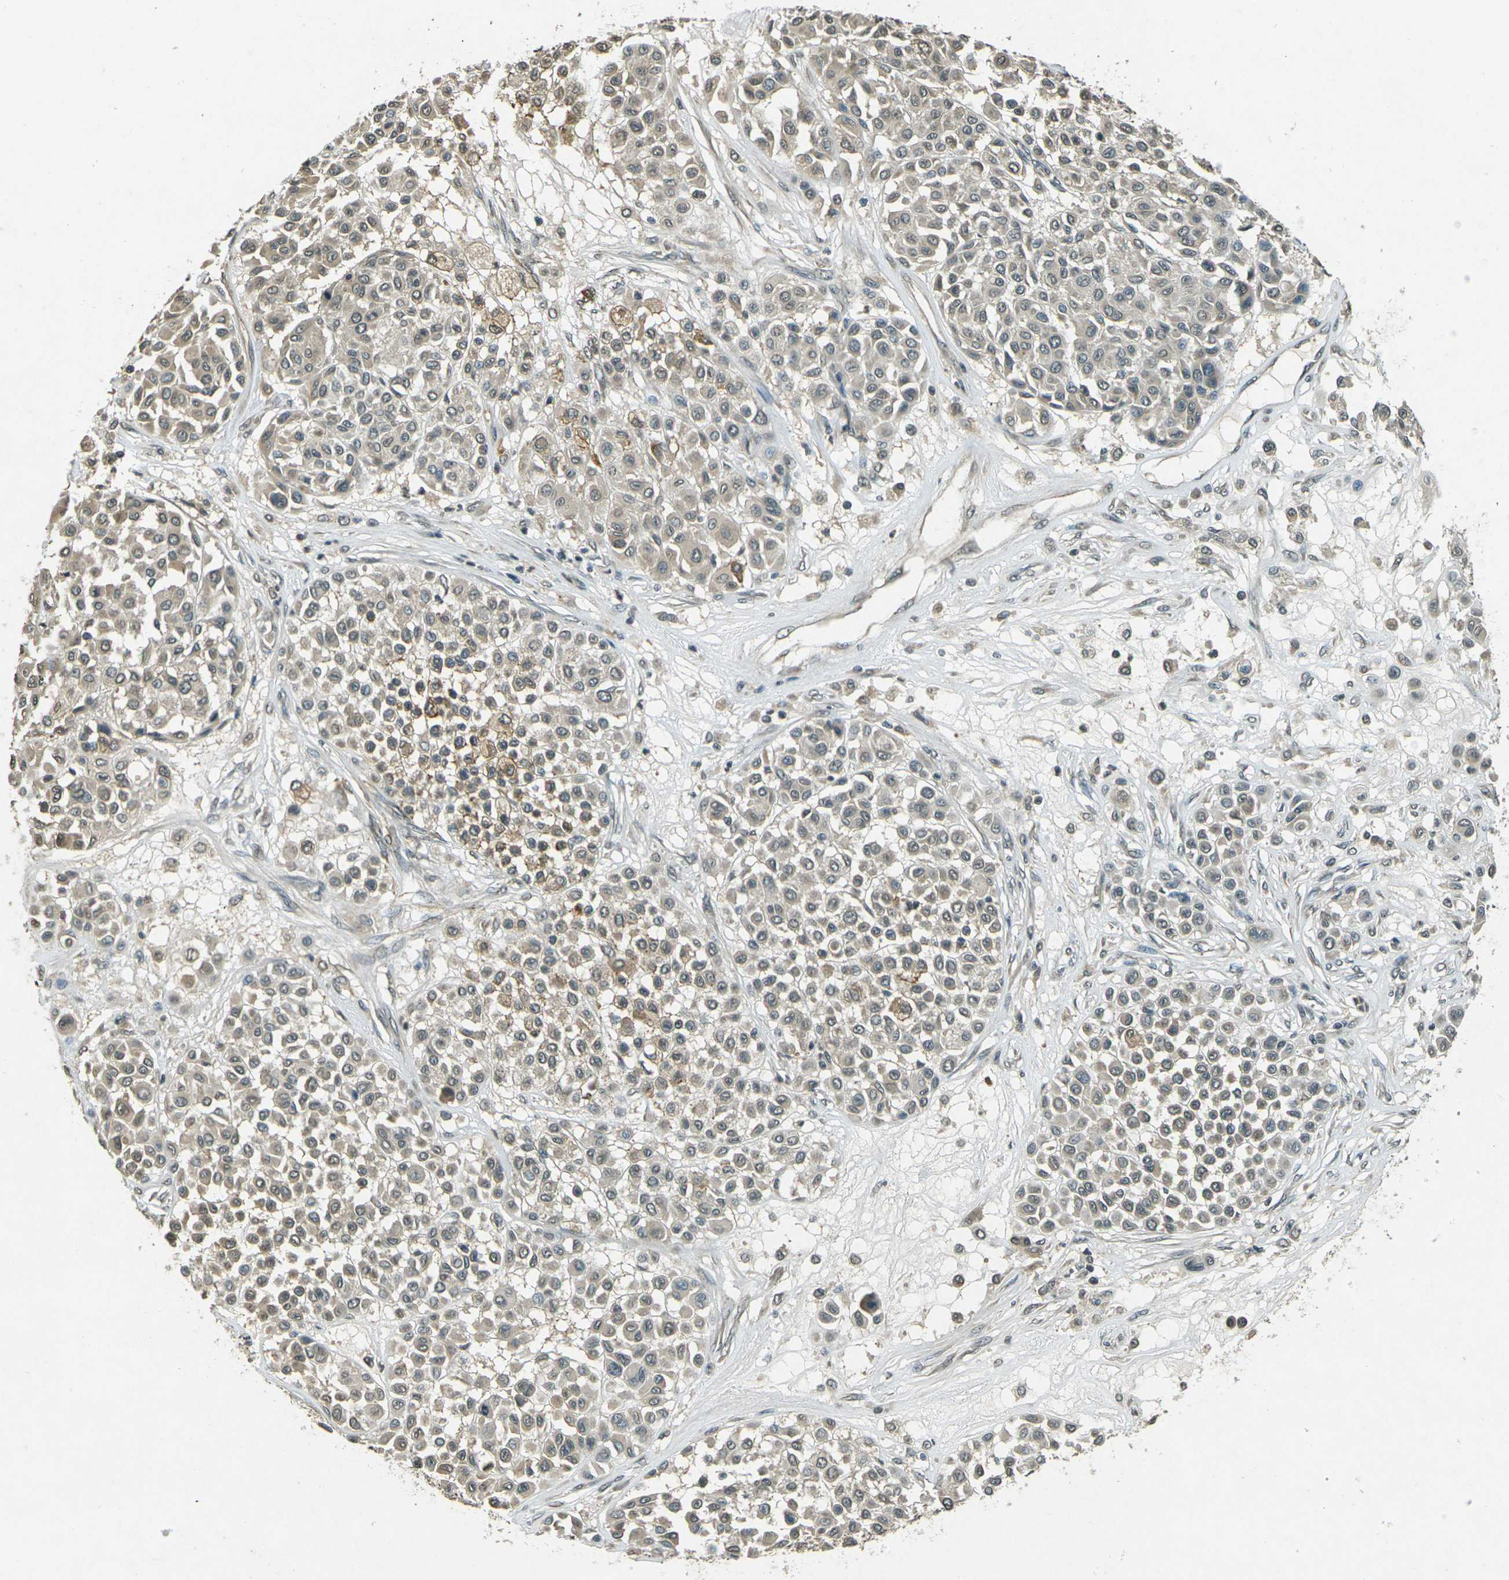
{"staining": {"intensity": "weak", "quantity": "25%-75%", "location": "cytoplasmic/membranous"}, "tissue": "melanoma", "cell_type": "Tumor cells", "image_type": "cancer", "snomed": [{"axis": "morphology", "description": "Malignant melanoma, Metastatic site"}, {"axis": "topography", "description": "Soft tissue"}], "caption": "IHC image of human malignant melanoma (metastatic site) stained for a protein (brown), which reveals low levels of weak cytoplasmic/membranous staining in about 25%-75% of tumor cells.", "gene": "PDE2A", "patient": {"sex": "male", "age": 41}}